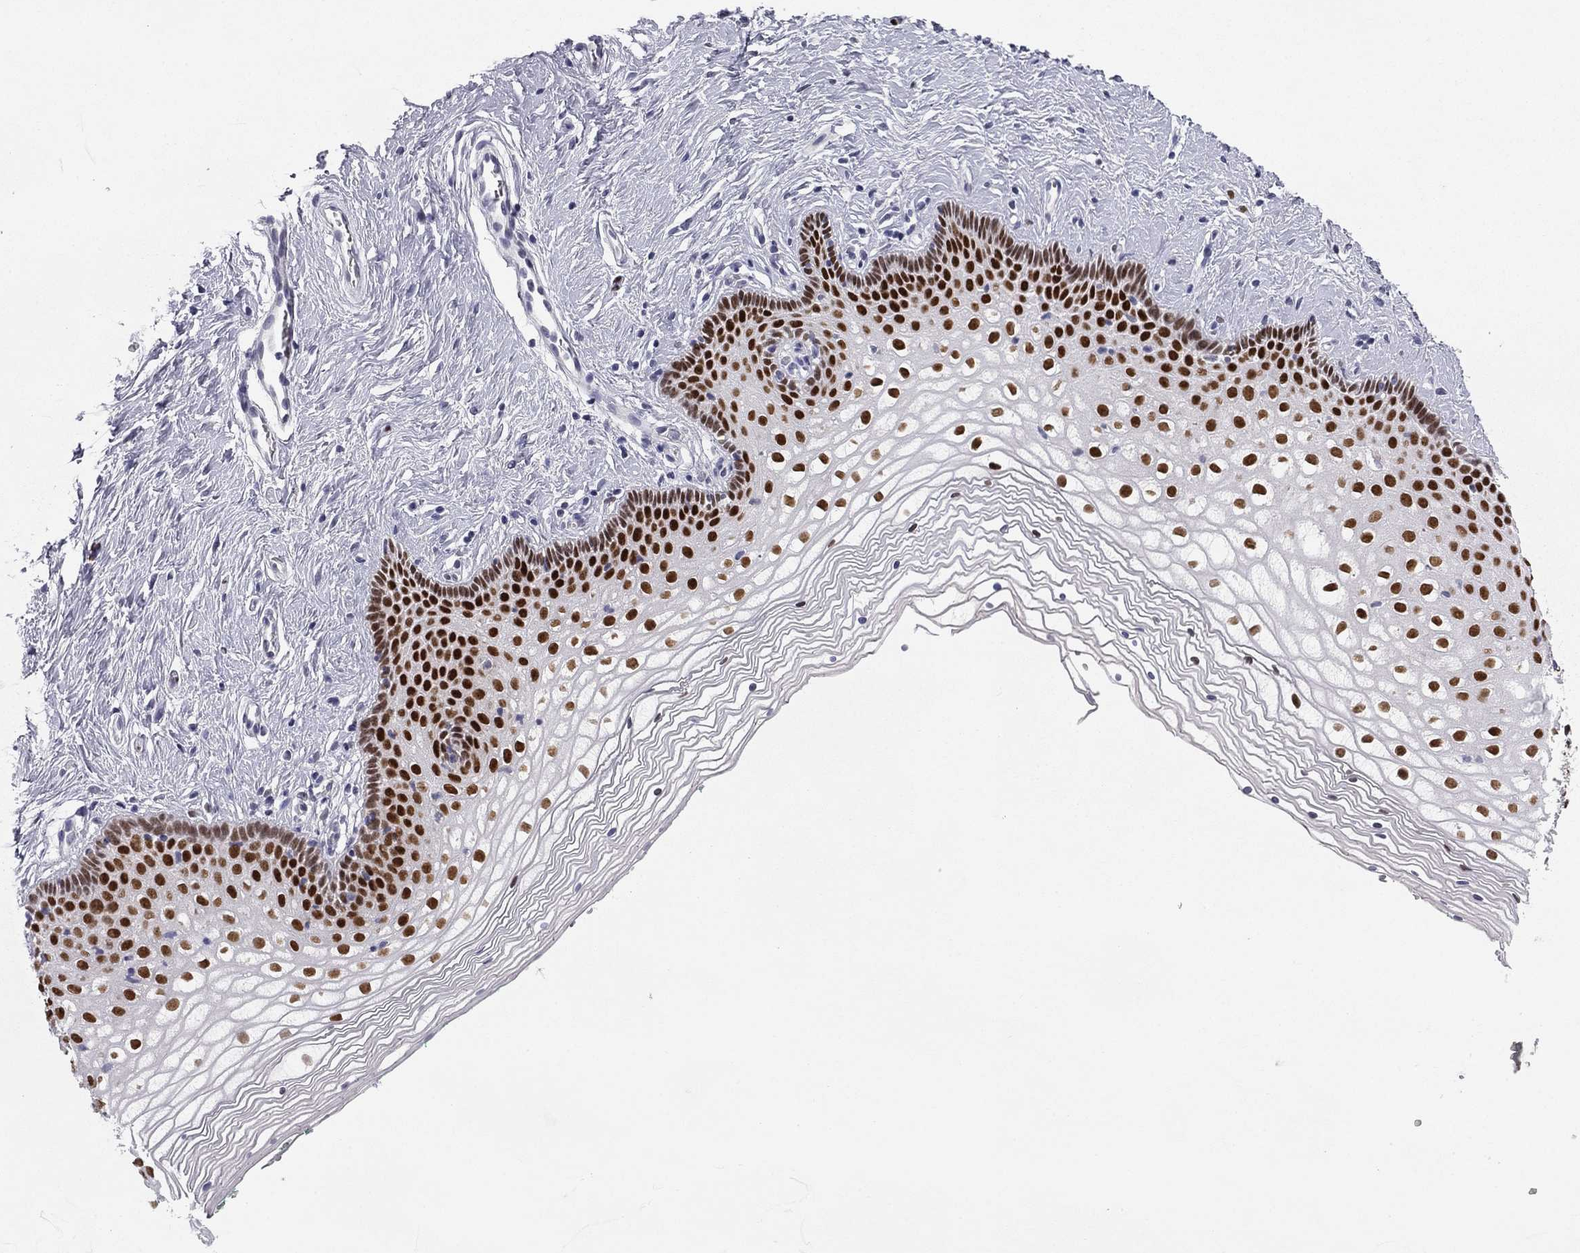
{"staining": {"intensity": "strong", "quantity": ">75%", "location": "nuclear"}, "tissue": "vagina", "cell_type": "Squamous epithelial cells", "image_type": "normal", "snomed": [{"axis": "morphology", "description": "Normal tissue, NOS"}, {"axis": "topography", "description": "Vagina"}], "caption": "This micrograph shows immunohistochemistry staining of normal human vagina, with high strong nuclear staining in approximately >75% of squamous epithelial cells.", "gene": "TFAP2B", "patient": {"sex": "female", "age": 36}}